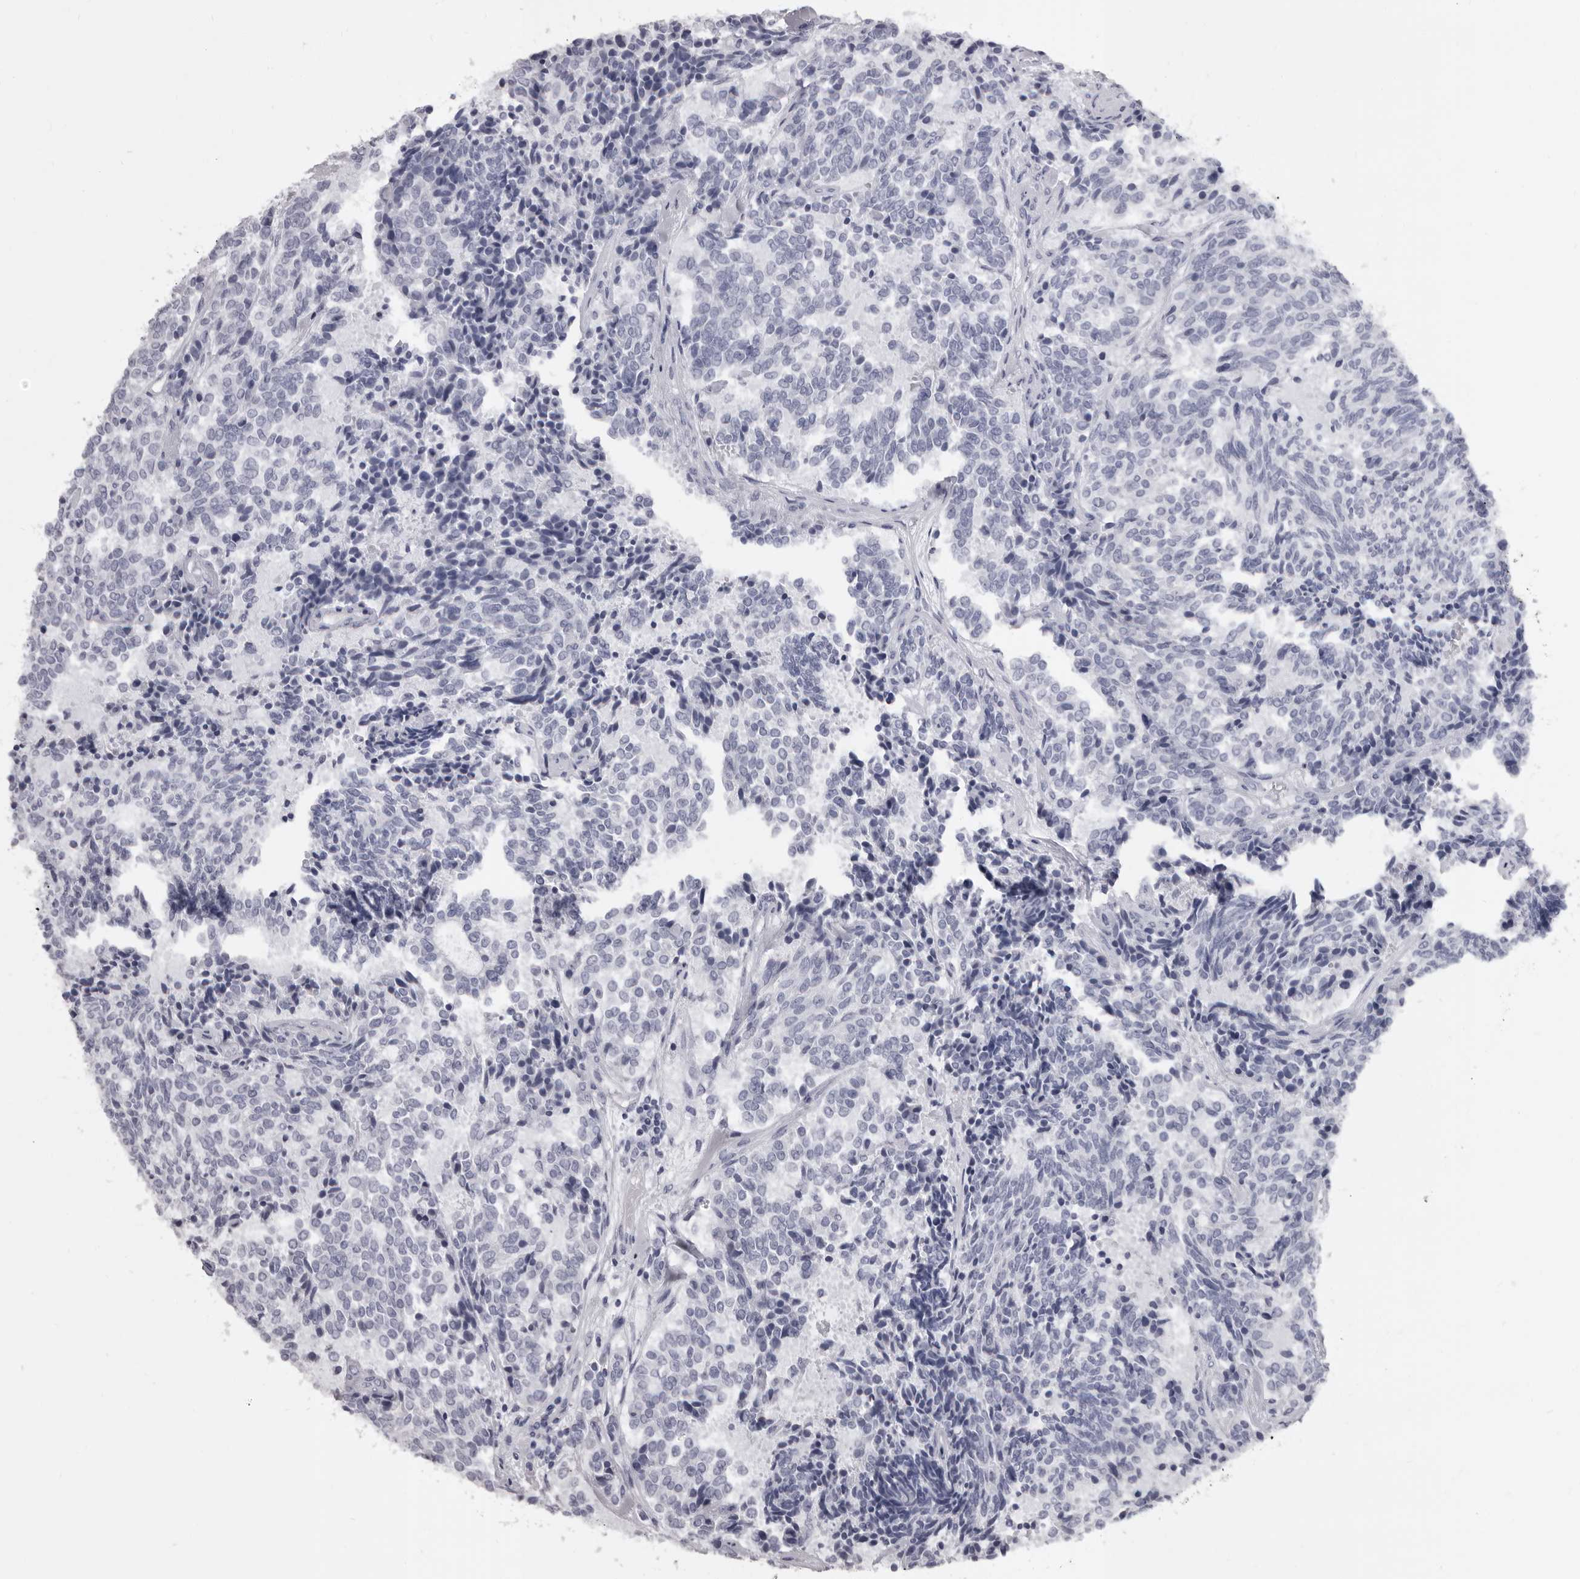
{"staining": {"intensity": "negative", "quantity": "none", "location": "none"}, "tissue": "carcinoid", "cell_type": "Tumor cells", "image_type": "cancer", "snomed": [{"axis": "morphology", "description": "Carcinoid, malignant, NOS"}, {"axis": "topography", "description": "Pancreas"}], "caption": "Tumor cells are negative for brown protein staining in carcinoid (malignant). (Brightfield microscopy of DAB immunohistochemistry (IHC) at high magnification).", "gene": "GZMH", "patient": {"sex": "female", "age": 54}}